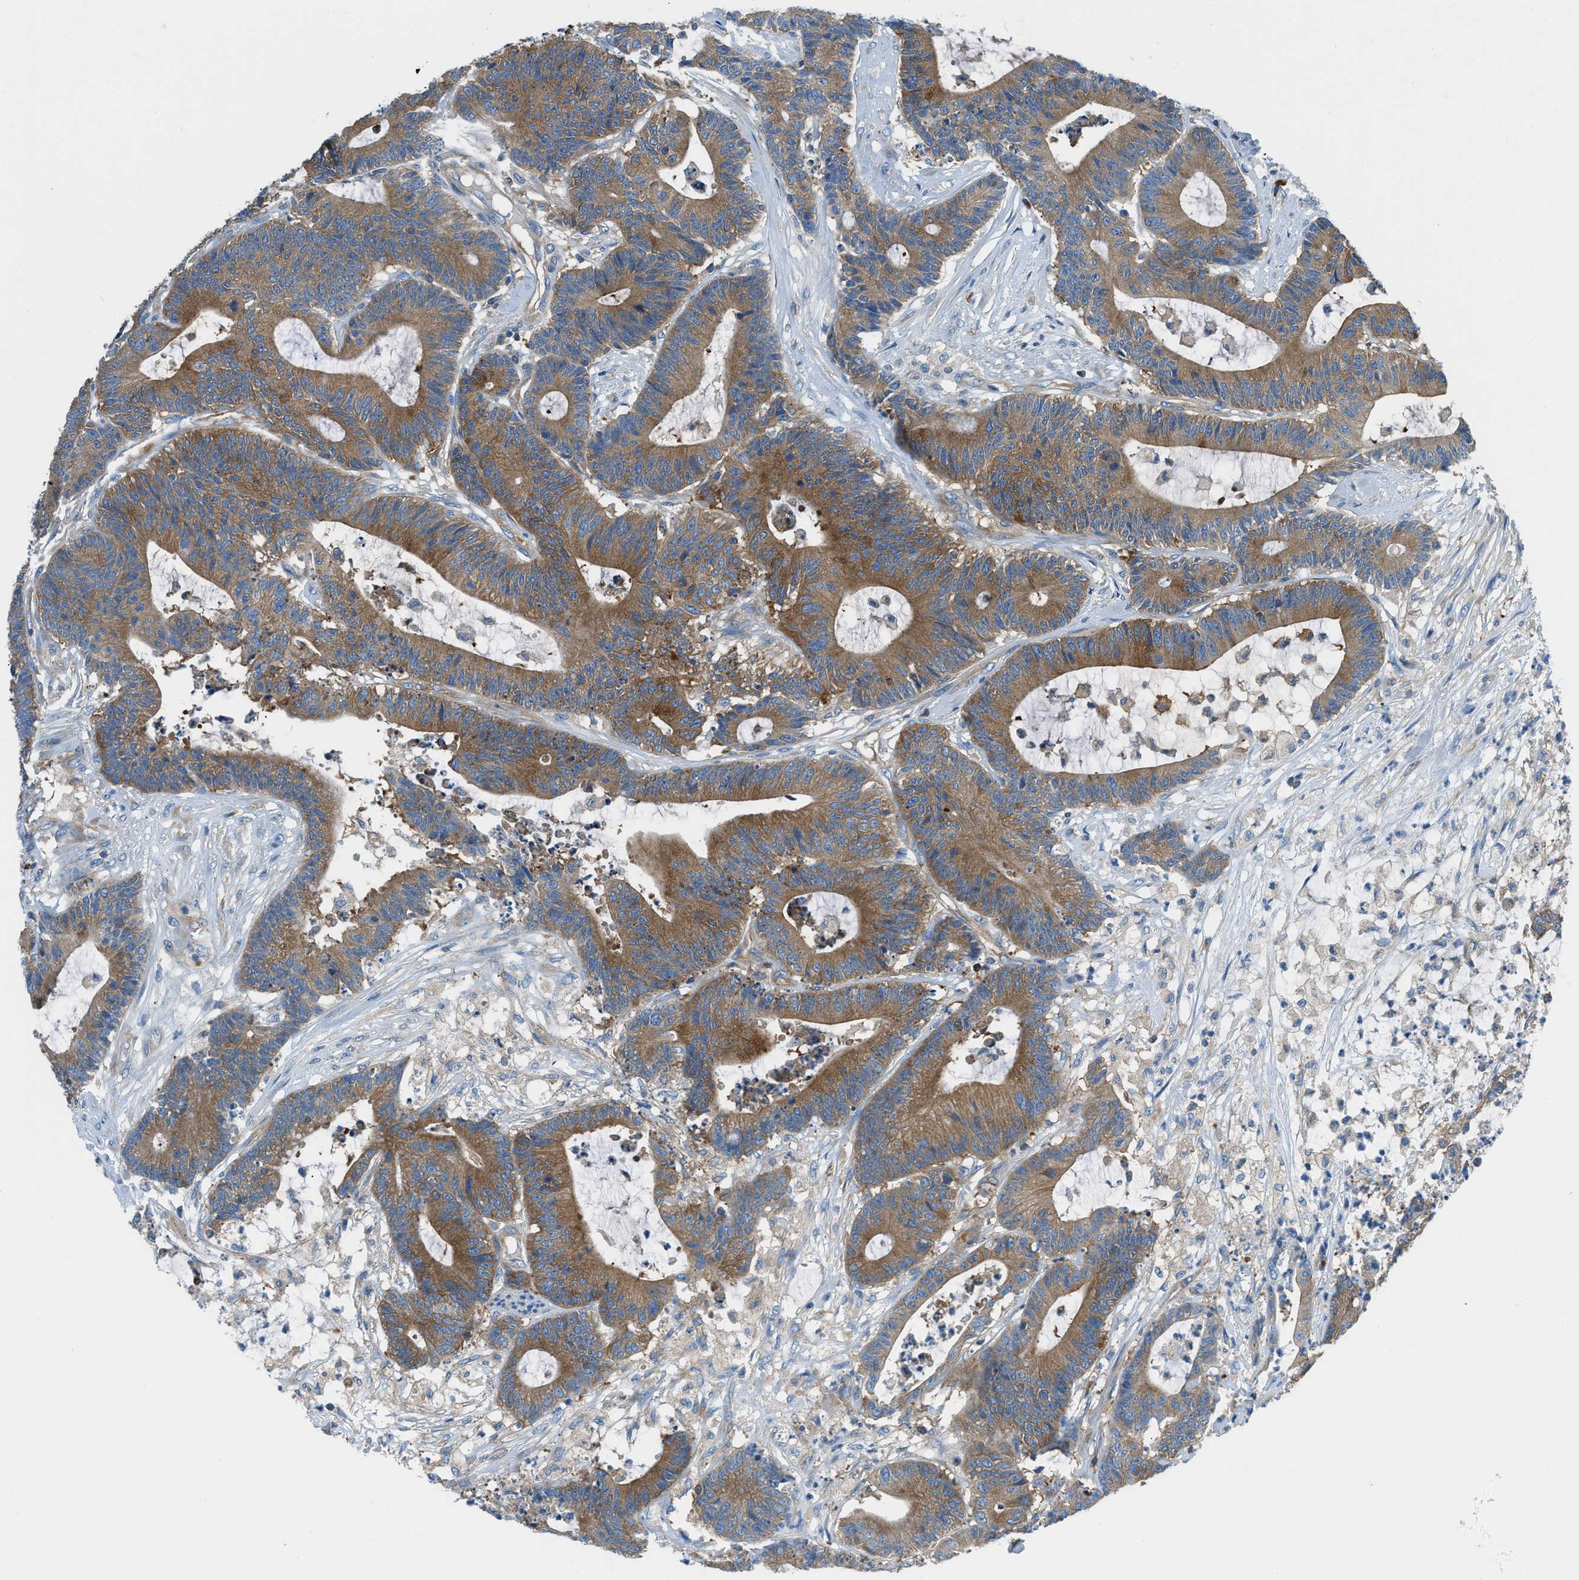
{"staining": {"intensity": "moderate", "quantity": ">75%", "location": "cytoplasmic/membranous"}, "tissue": "colorectal cancer", "cell_type": "Tumor cells", "image_type": "cancer", "snomed": [{"axis": "morphology", "description": "Adenocarcinoma, NOS"}, {"axis": "topography", "description": "Colon"}], "caption": "A high-resolution micrograph shows immunohistochemistry (IHC) staining of colorectal cancer (adenocarcinoma), which exhibits moderate cytoplasmic/membranous positivity in approximately >75% of tumor cells.", "gene": "SARS1", "patient": {"sex": "female", "age": 84}}